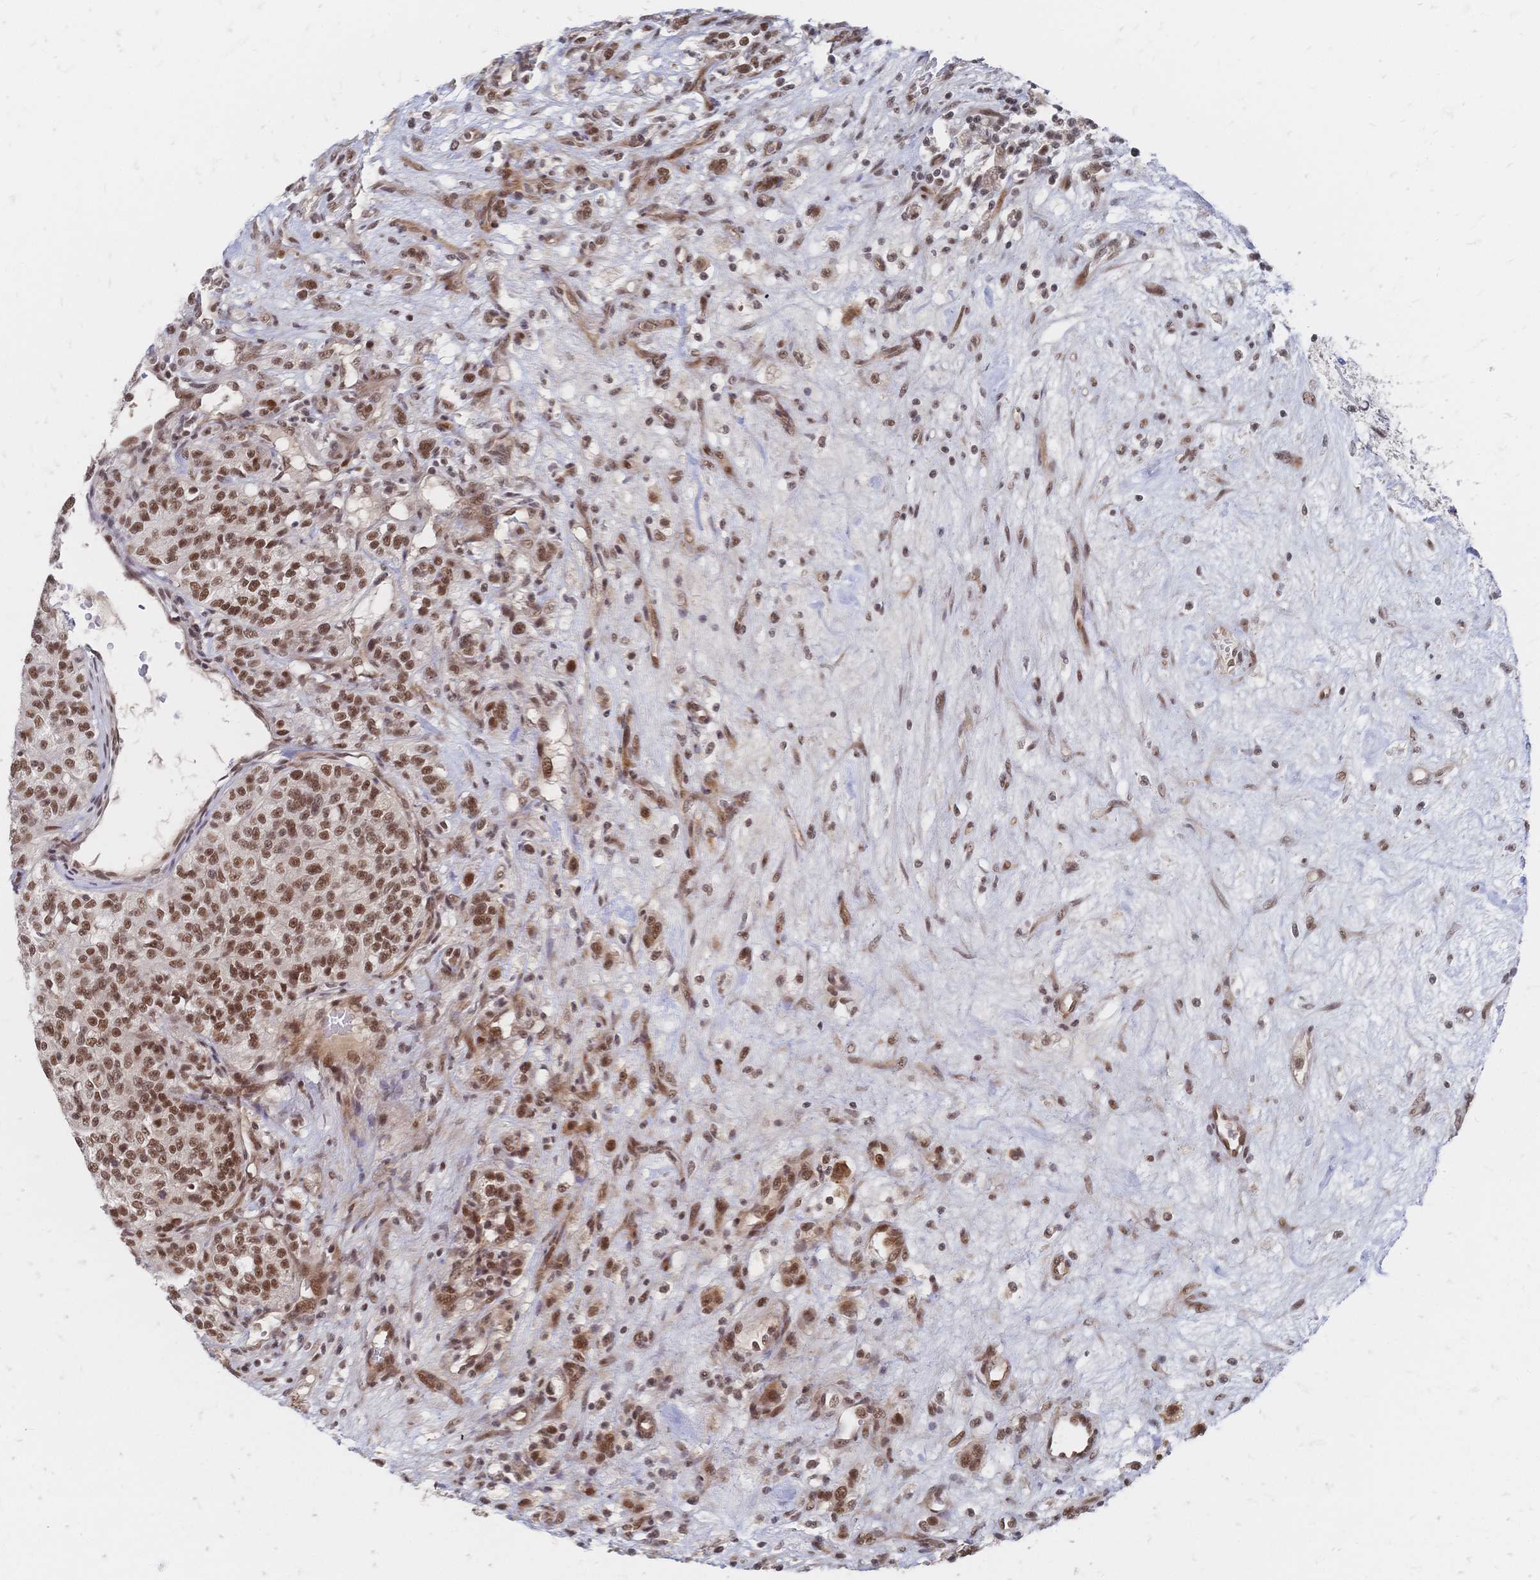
{"staining": {"intensity": "moderate", "quantity": ">75%", "location": "nuclear"}, "tissue": "renal cancer", "cell_type": "Tumor cells", "image_type": "cancer", "snomed": [{"axis": "morphology", "description": "Adenocarcinoma, NOS"}, {"axis": "topography", "description": "Kidney"}], "caption": "Immunohistochemistry (DAB) staining of renal adenocarcinoma exhibits moderate nuclear protein staining in about >75% of tumor cells.", "gene": "NELFA", "patient": {"sex": "female", "age": 63}}